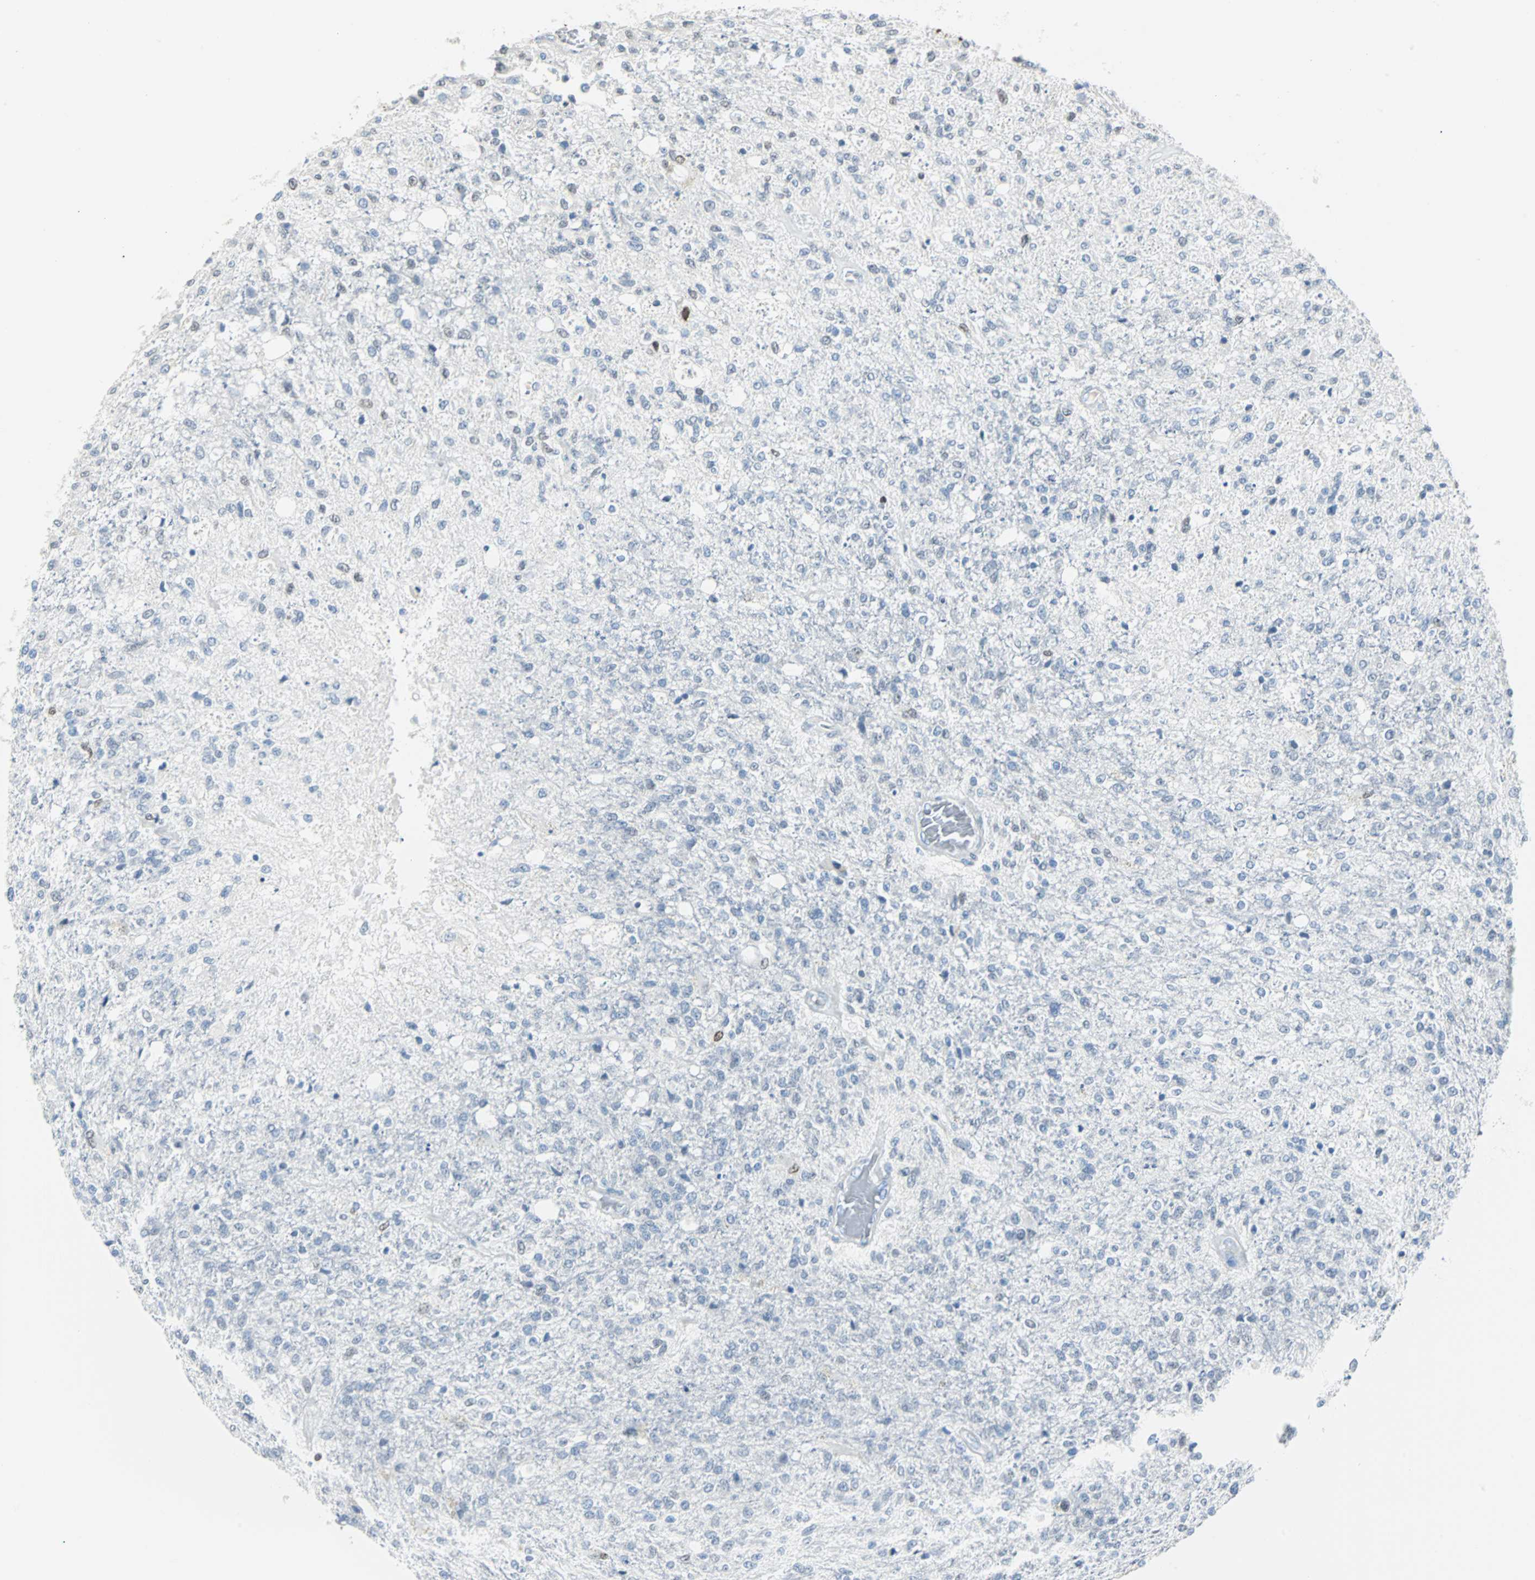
{"staining": {"intensity": "weak", "quantity": "<25%", "location": "nuclear"}, "tissue": "glioma", "cell_type": "Tumor cells", "image_type": "cancer", "snomed": [{"axis": "morphology", "description": "Normal tissue, NOS"}, {"axis": "morphology", "description": "Glioma, malignant, High grade"}, {"axis": "topography", "description": "Cerebral cortex"}], "caption": "Tumor cells show no significant protein positivity in glioma.", "gene": "IL33", "patient": {"sex": "male", "age": 77}}